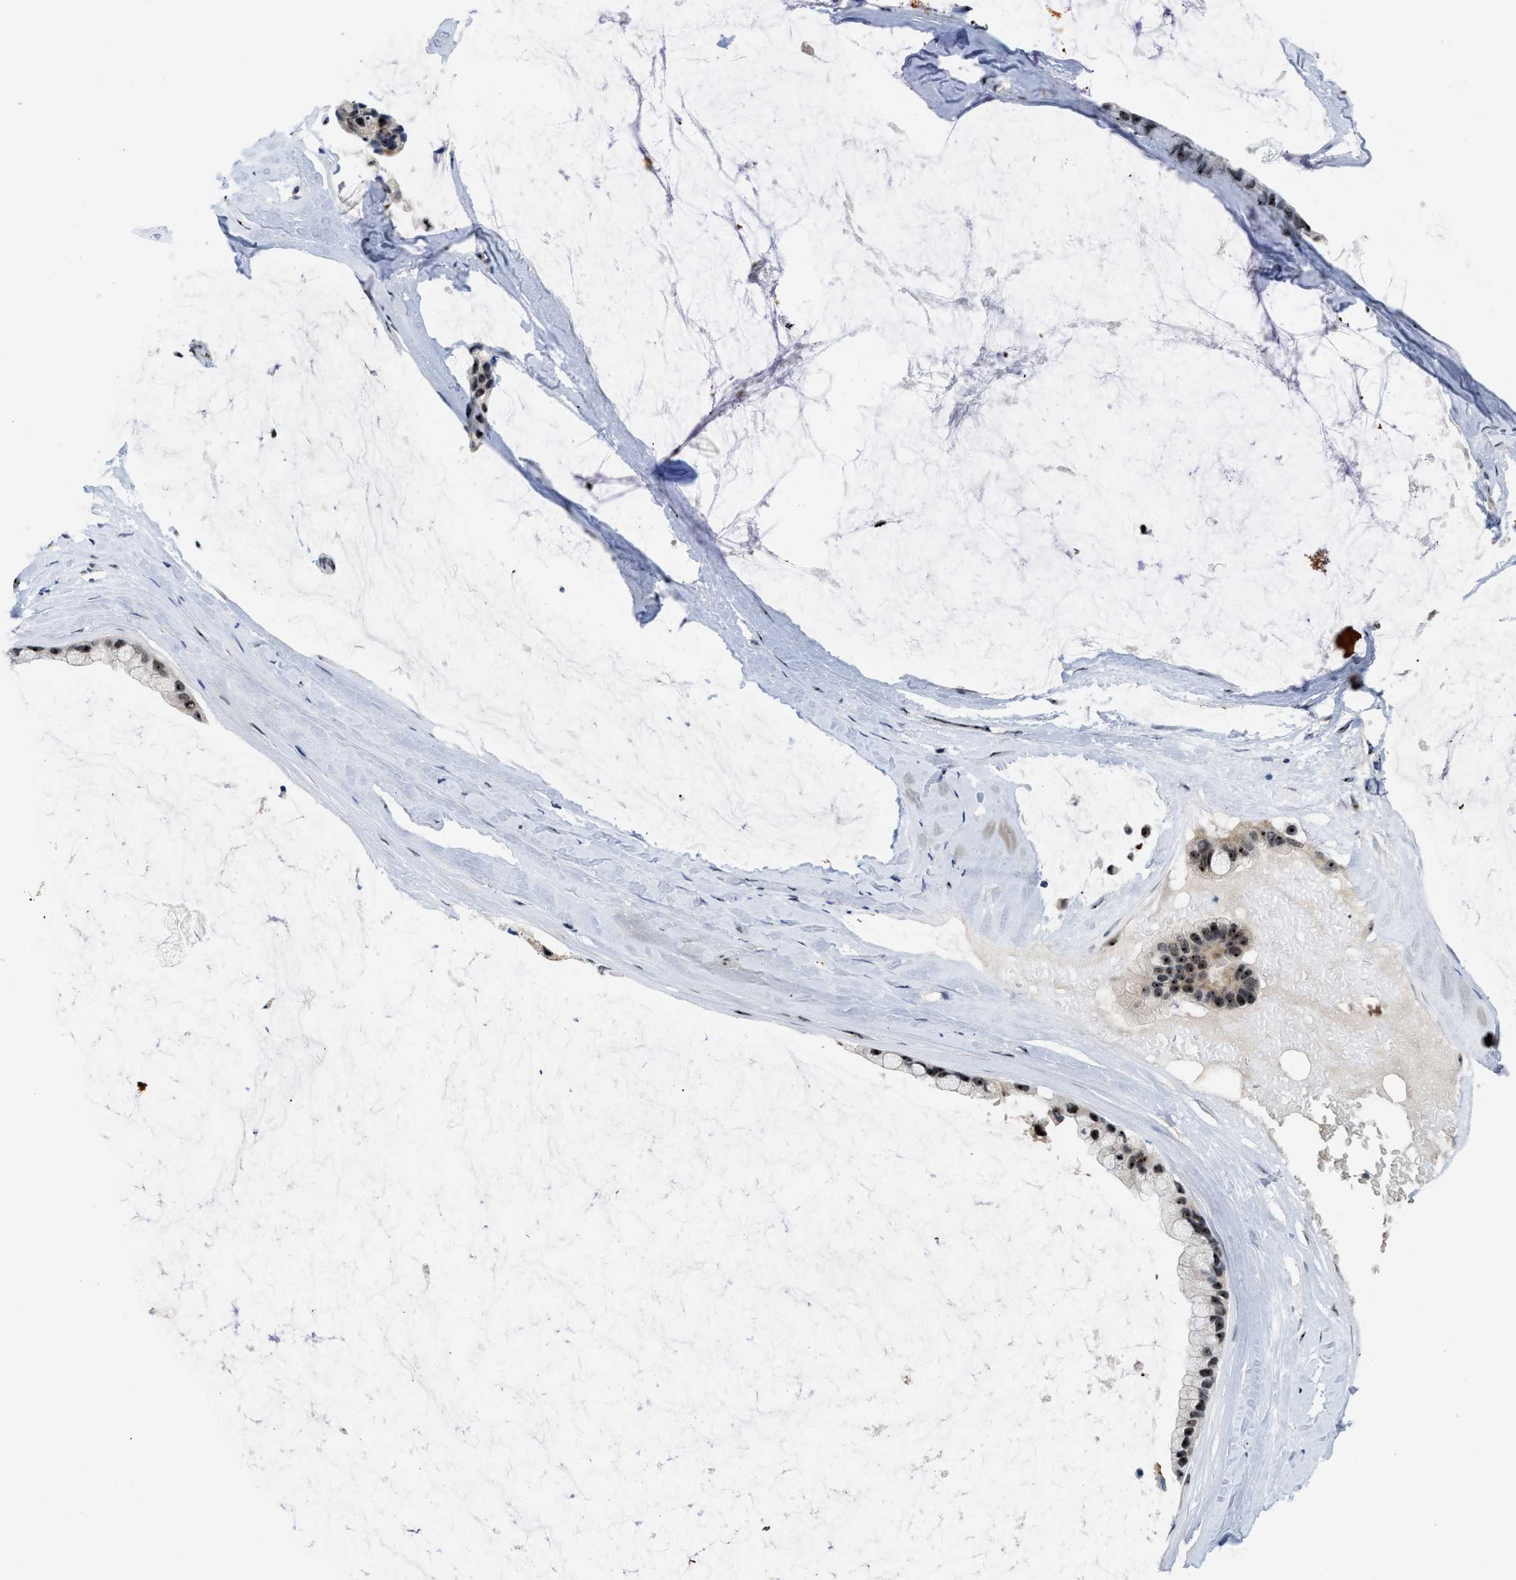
{"staining": {"intensity": "strong", "quantity": ">75%", "location": "nuclear"}, "tissue": "ovarian cancer", "cell_type": "Tumor cells", "image_type": "cancer", "snomed": [{"axis": "morphology", "description": "Cystadenocarcinoma, mucinous, NOS"}, {"axis": "topography", "description": "Ovary"}], "caption": "Strong nuclear staining for a protein is seen in approximately >75% of tumor cells of ovarian cancer using immunohistochemistry (IHC).", "gene": "NOP58", "patient": {"sex": "female", "age": 39}}